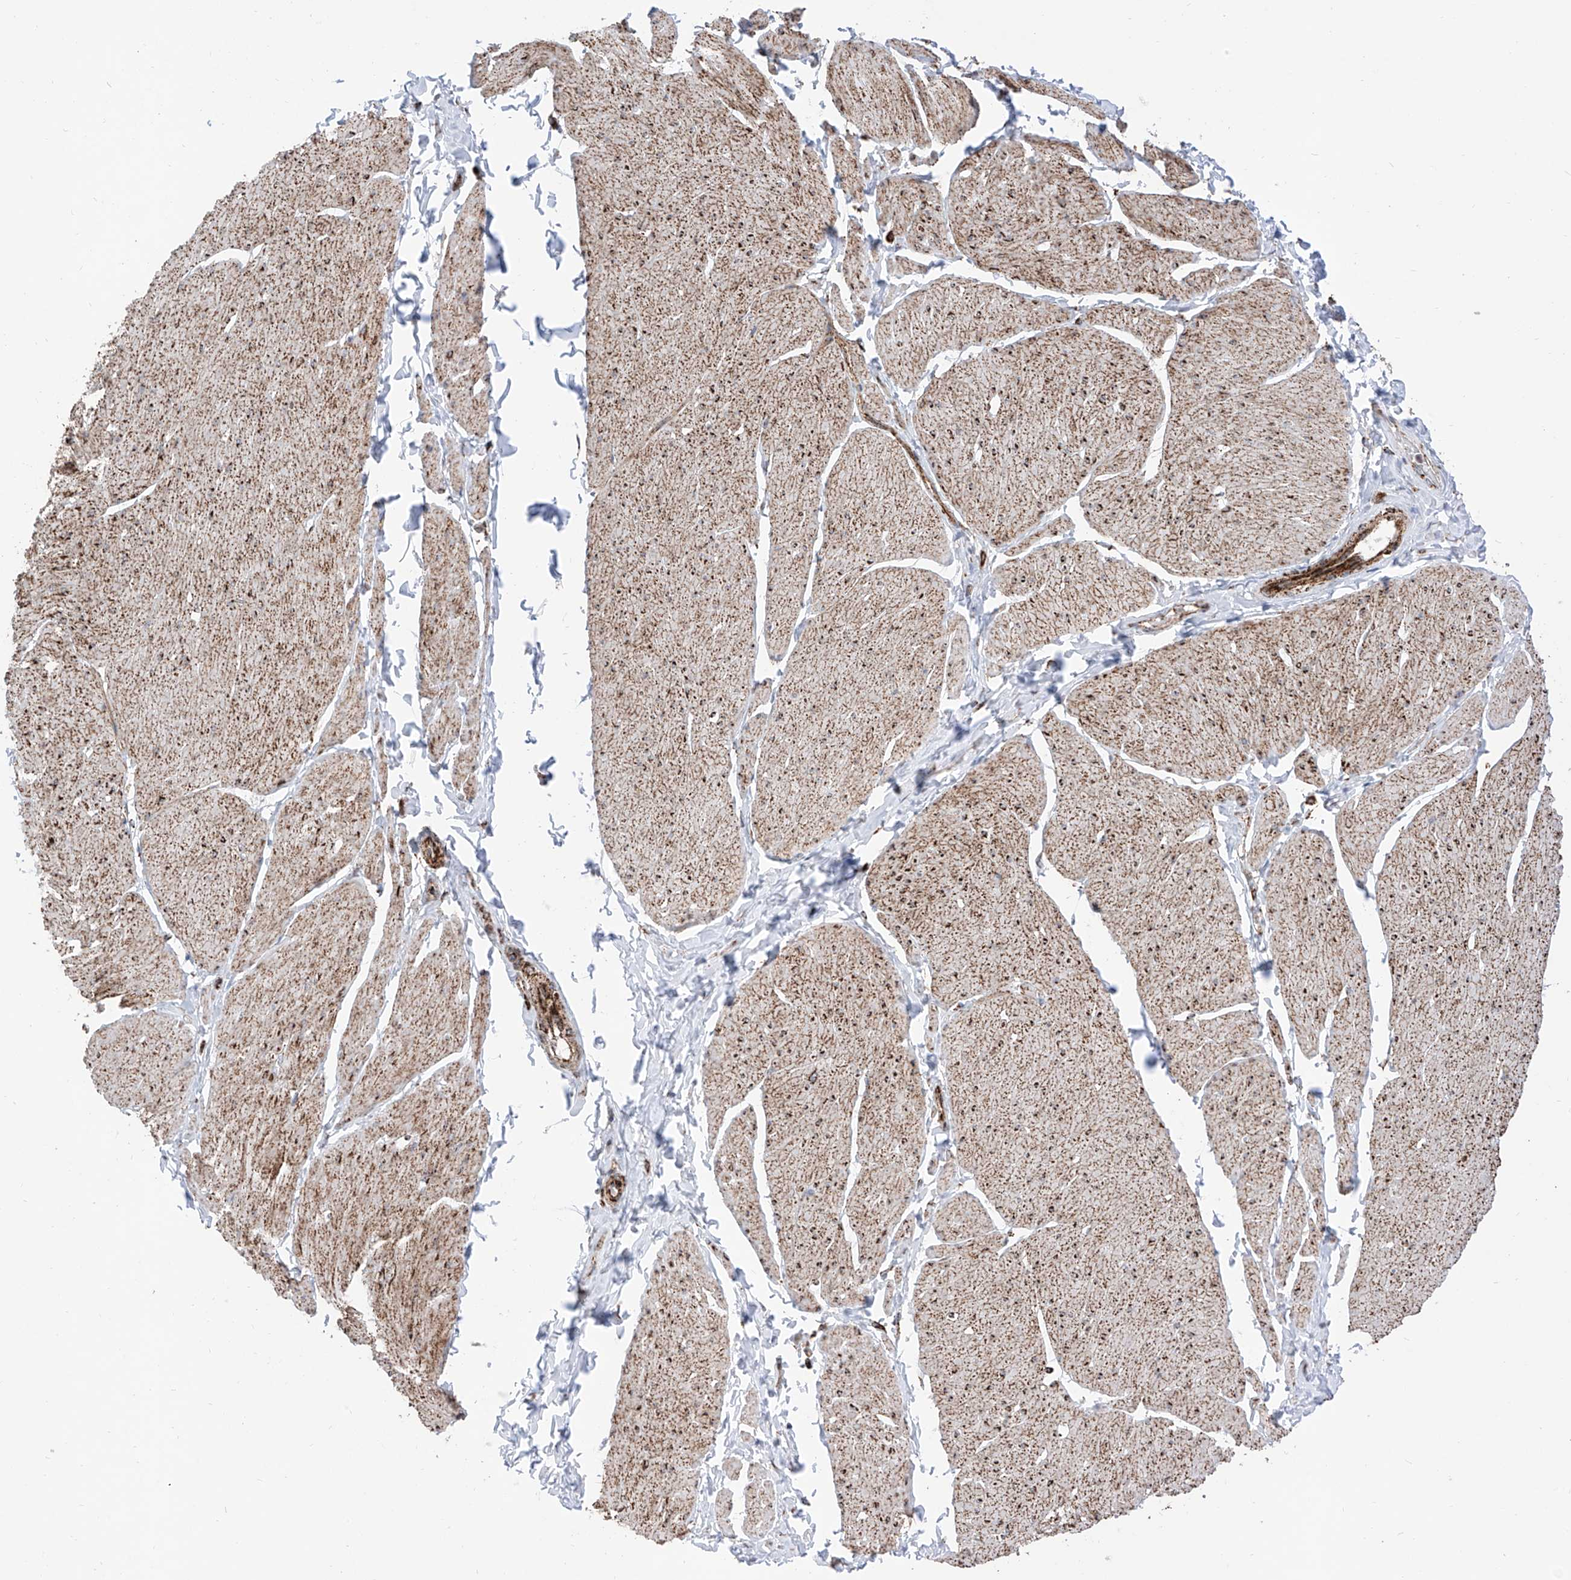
{"staining": {"intensity": "moderate", "quantity": ">75%", "location": "cytoplasmic/membranous"}, "tissue": "smooth muscle", "cell_type": "Smooth muscle cells", "image_type": "normal", "snomed": [{"axis": "morphology", "description": "Urothelial carcinoma, High grade"}, {"axis": "topography", "description": "Urinary bladder"}], "caption": "IHC histopathology image of normal smooth muscle: human smooth muscle stained using immunohistochemistry displays medium levels of moderate protein expression localized specifically in the cytoplasmic/membranous of smooth muscle cells, appearing as a cytoplasmic/membranous brown color.", "gene": "COX5B", "patient": {"sex": "male", "age": 46}}